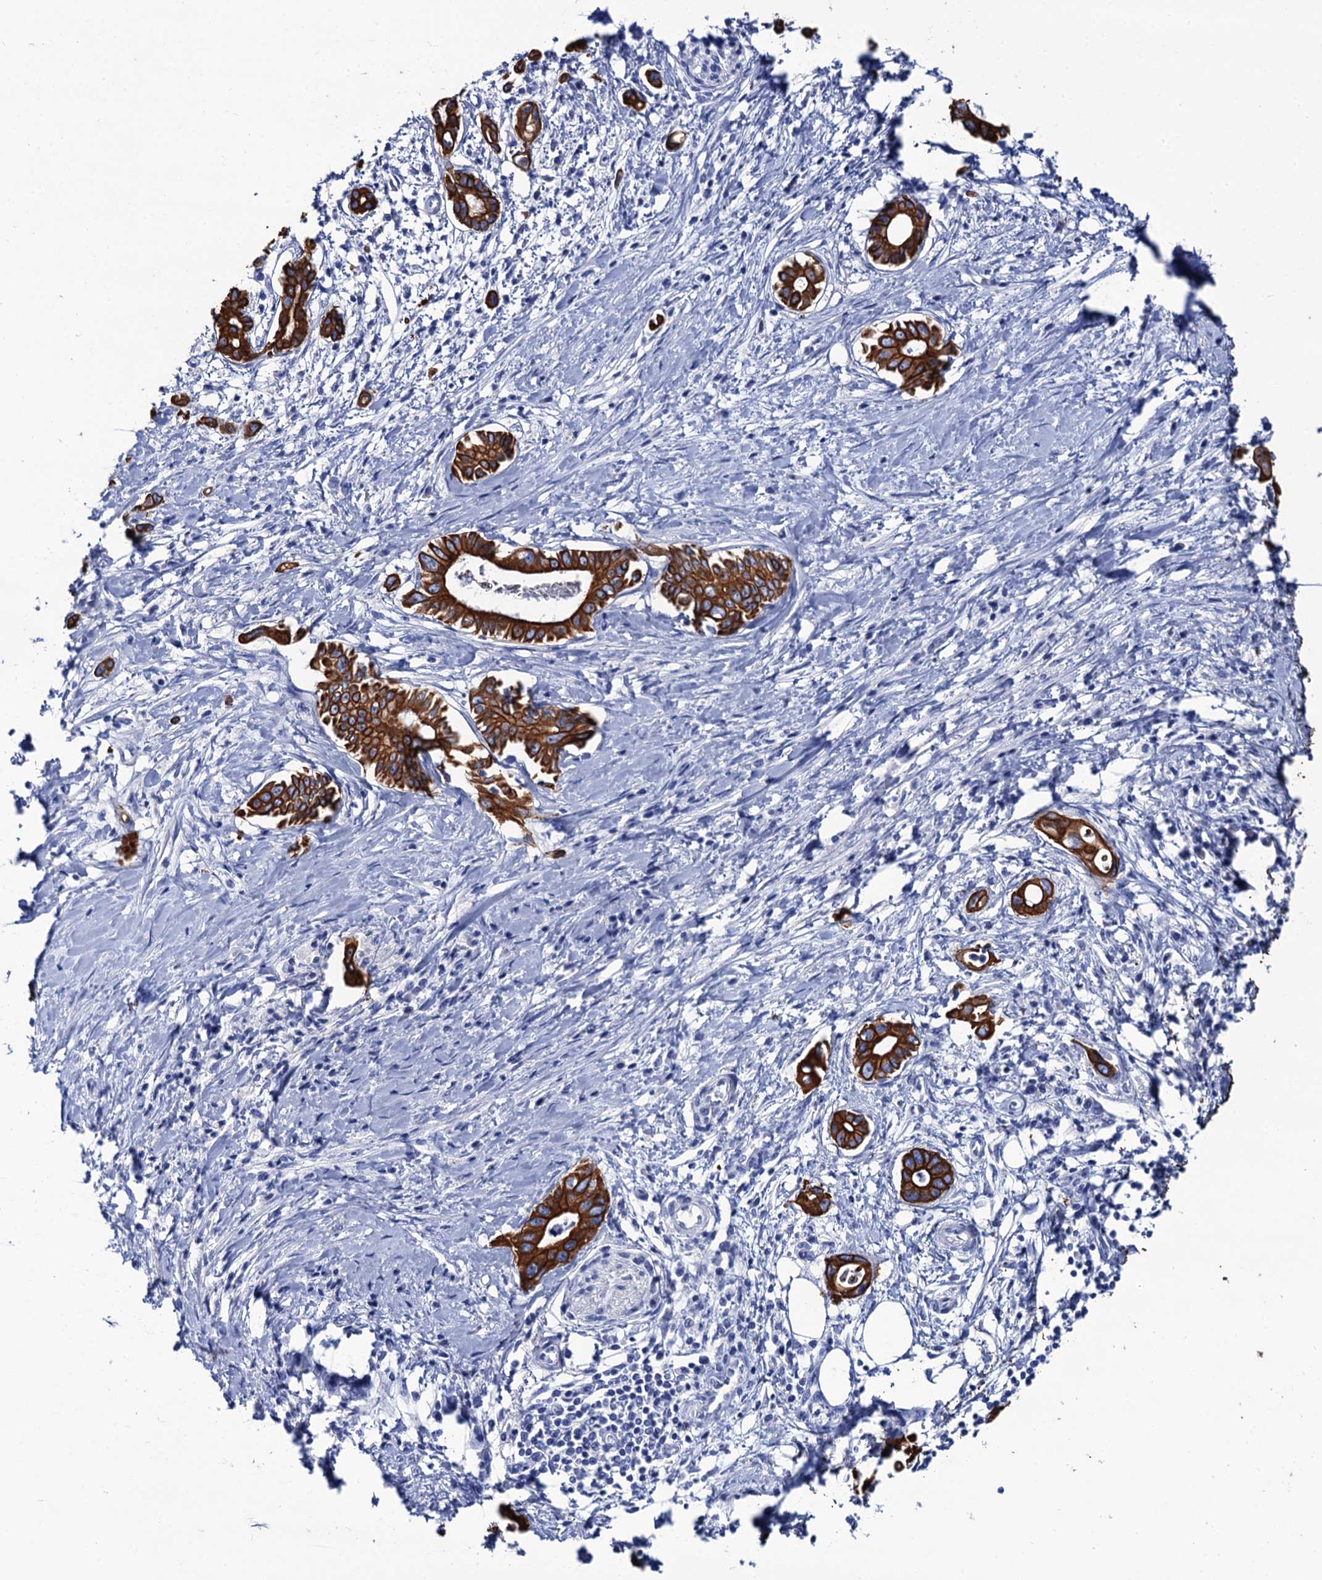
{"staining": {"intensity": "strong", "quantity": ">75%", "location": "cytoplasmic/membranous"}, "tissue": "pancreatic cancer", "cell_type": "Tumor cells", "image_type": "cancer", "snomed": [{"axis": "morphology", "description": "Adenocarcinoma, NOS"}, {"axis": "topography", "description": "Pancreas"}], "caption": "Strong cytoplasmic/membranous positivity for a protein is present in approximately >75% of tumor cells of adenocarcinoma (pancreatic) using immunohistochemistry.", "gene": "RAB3IP", "patient": {"sex": "female", "age": 66}}